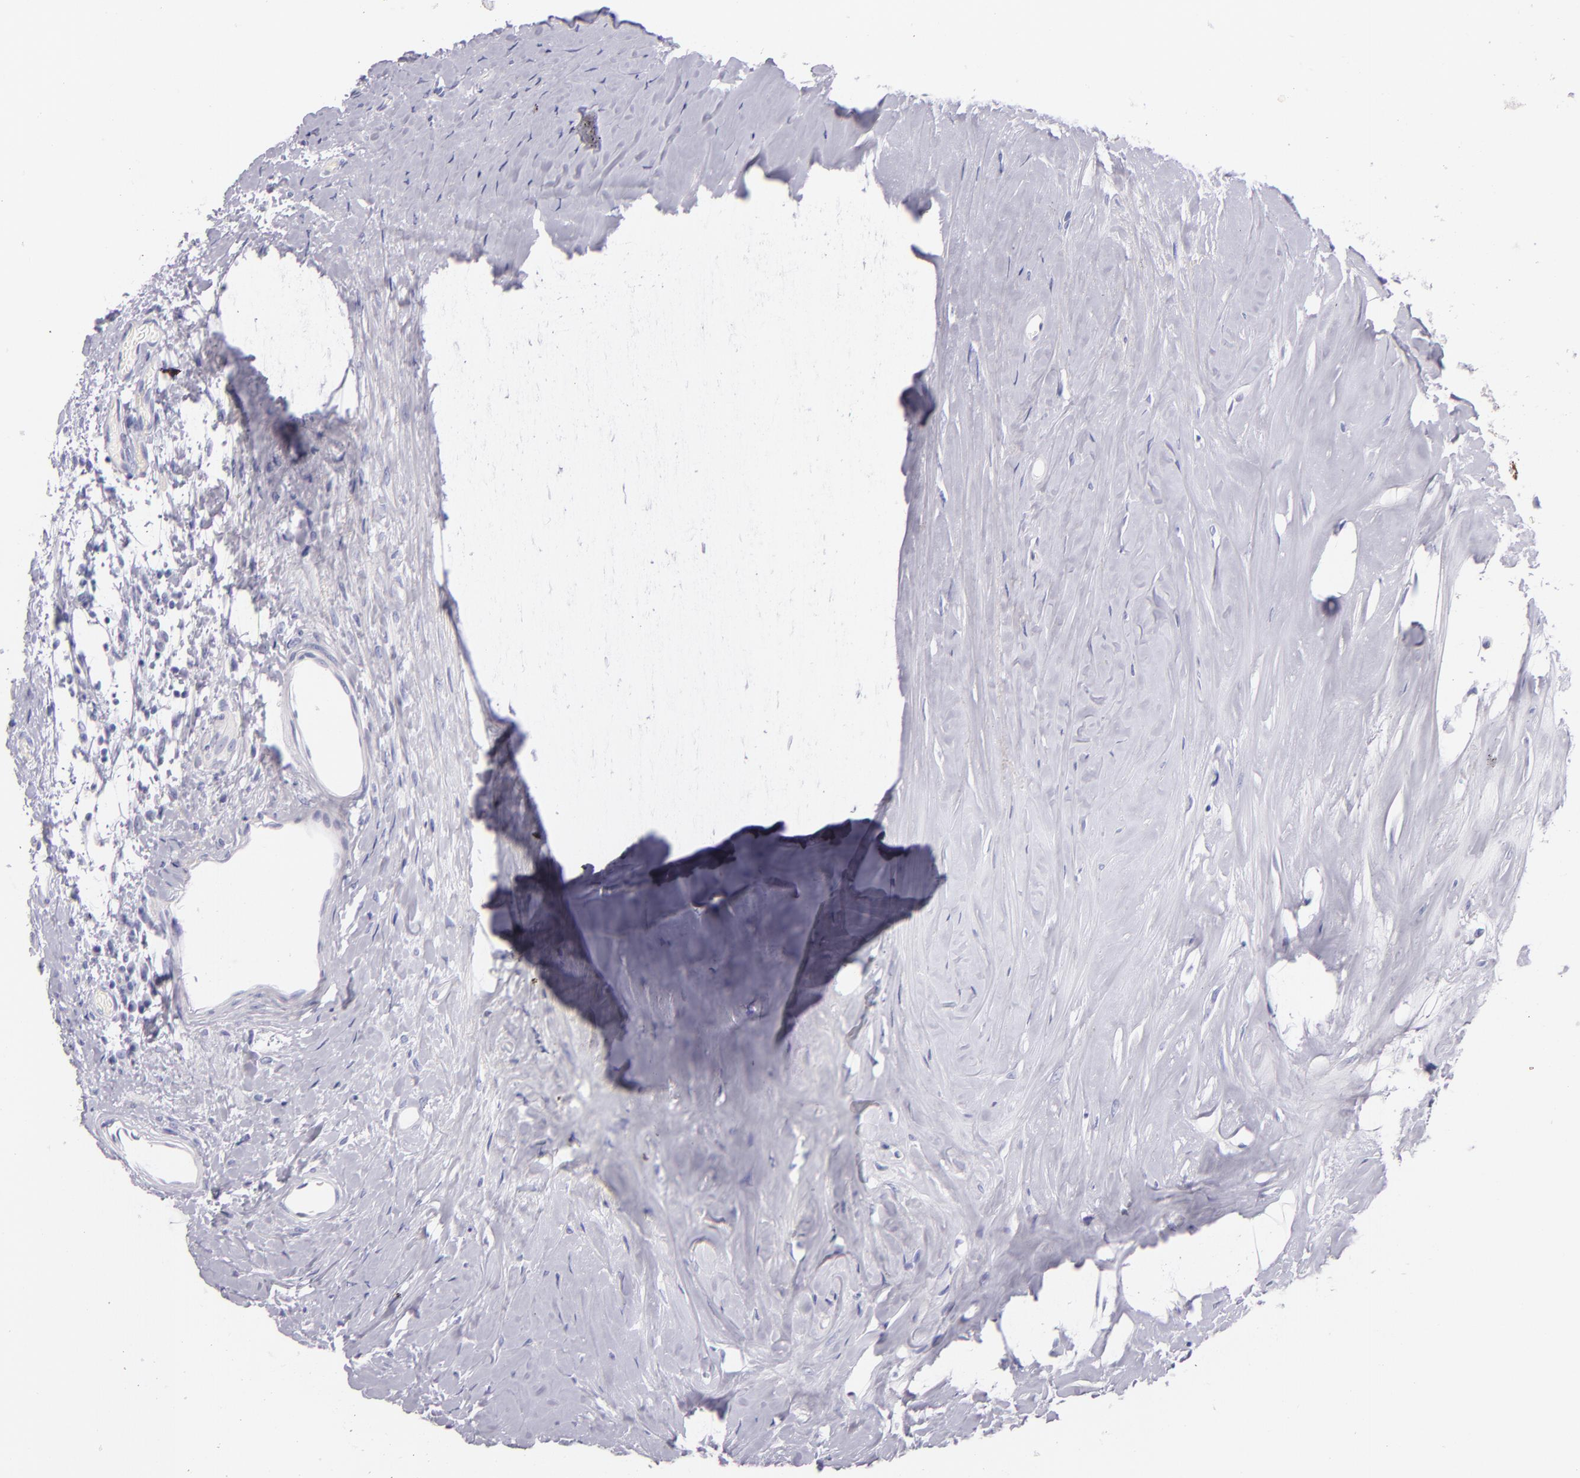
{"staining": {"intensity": "negative", "quantity": "none", "location": "none"}, "tissue": "carcinoid", "cell_type": "Tumor cells", "image_type": "cancer", "snomed": [{"axis": "morphology", "description": "Carcinoid, malignant, NOS"}, {"axis": "topography", "description": "Small intestine"}], "caption": "The immunohistochemistry histopathology image has no significant staining in tumor cells of carcinoid (malignant) tissue.", "gene": "INA", "patient": {"sex": "male", "age": 60}}